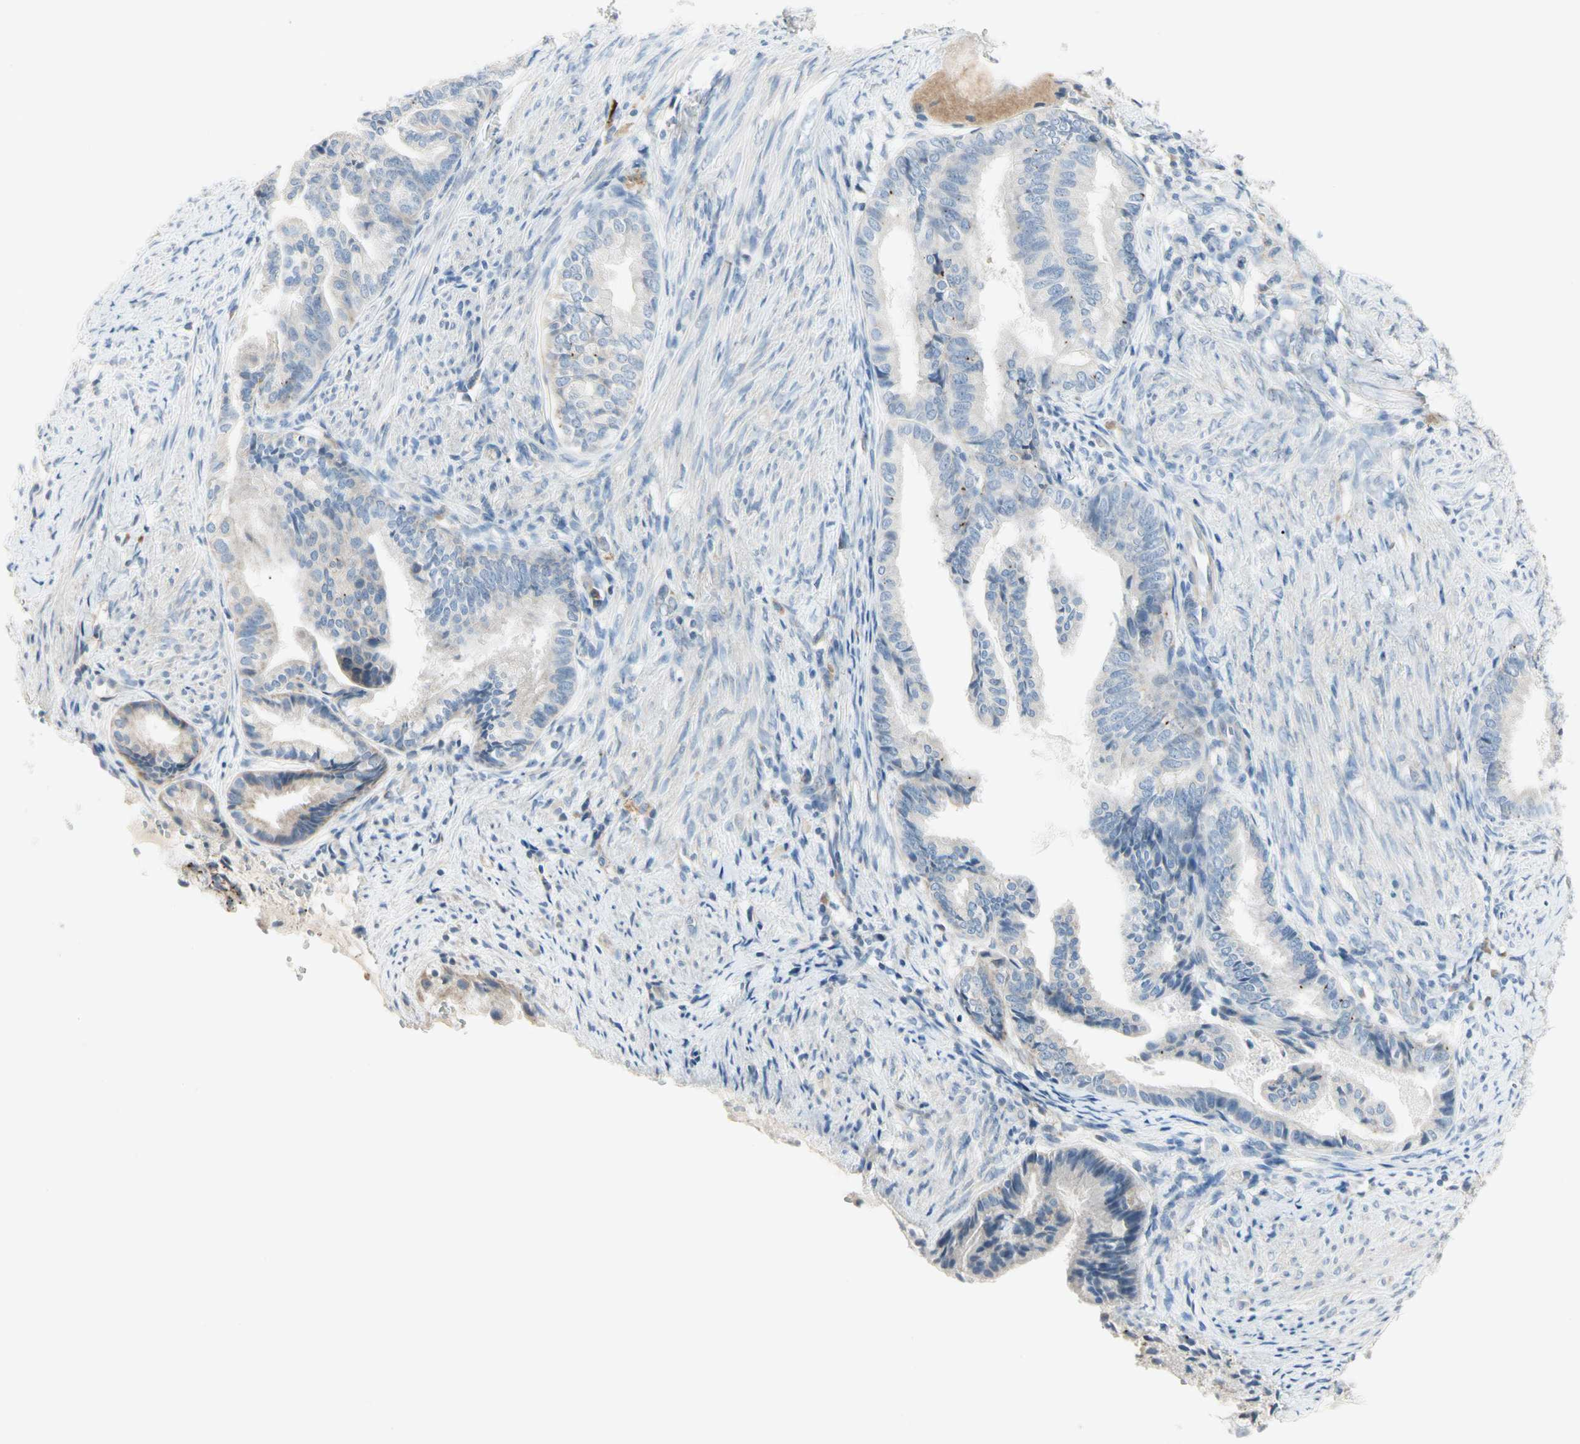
{"staining": {"intensity": "strong", "quantity": "<25%", "location": "cytoplasmic/membranous"}, "tissue": "endometrial cancer", "cell_type": "Tumor cells", "image_type": "cancer", "snomed": [{"axis": "morphology", "description": "Adenocarcinoma, NOS"}, {"axis": "topography", "description": "Endometrium"}], "caption": "This image demonstrates endometrial adenocarcinoma stained with IHC to label a protein in brown. The cytoplasmic/membranous of tumor cells show strong positivity for the protein. Nuclei are counter-stained blue.", "gene": "ALDH18A1", "patient": {"sex": "female", "age": 86}}